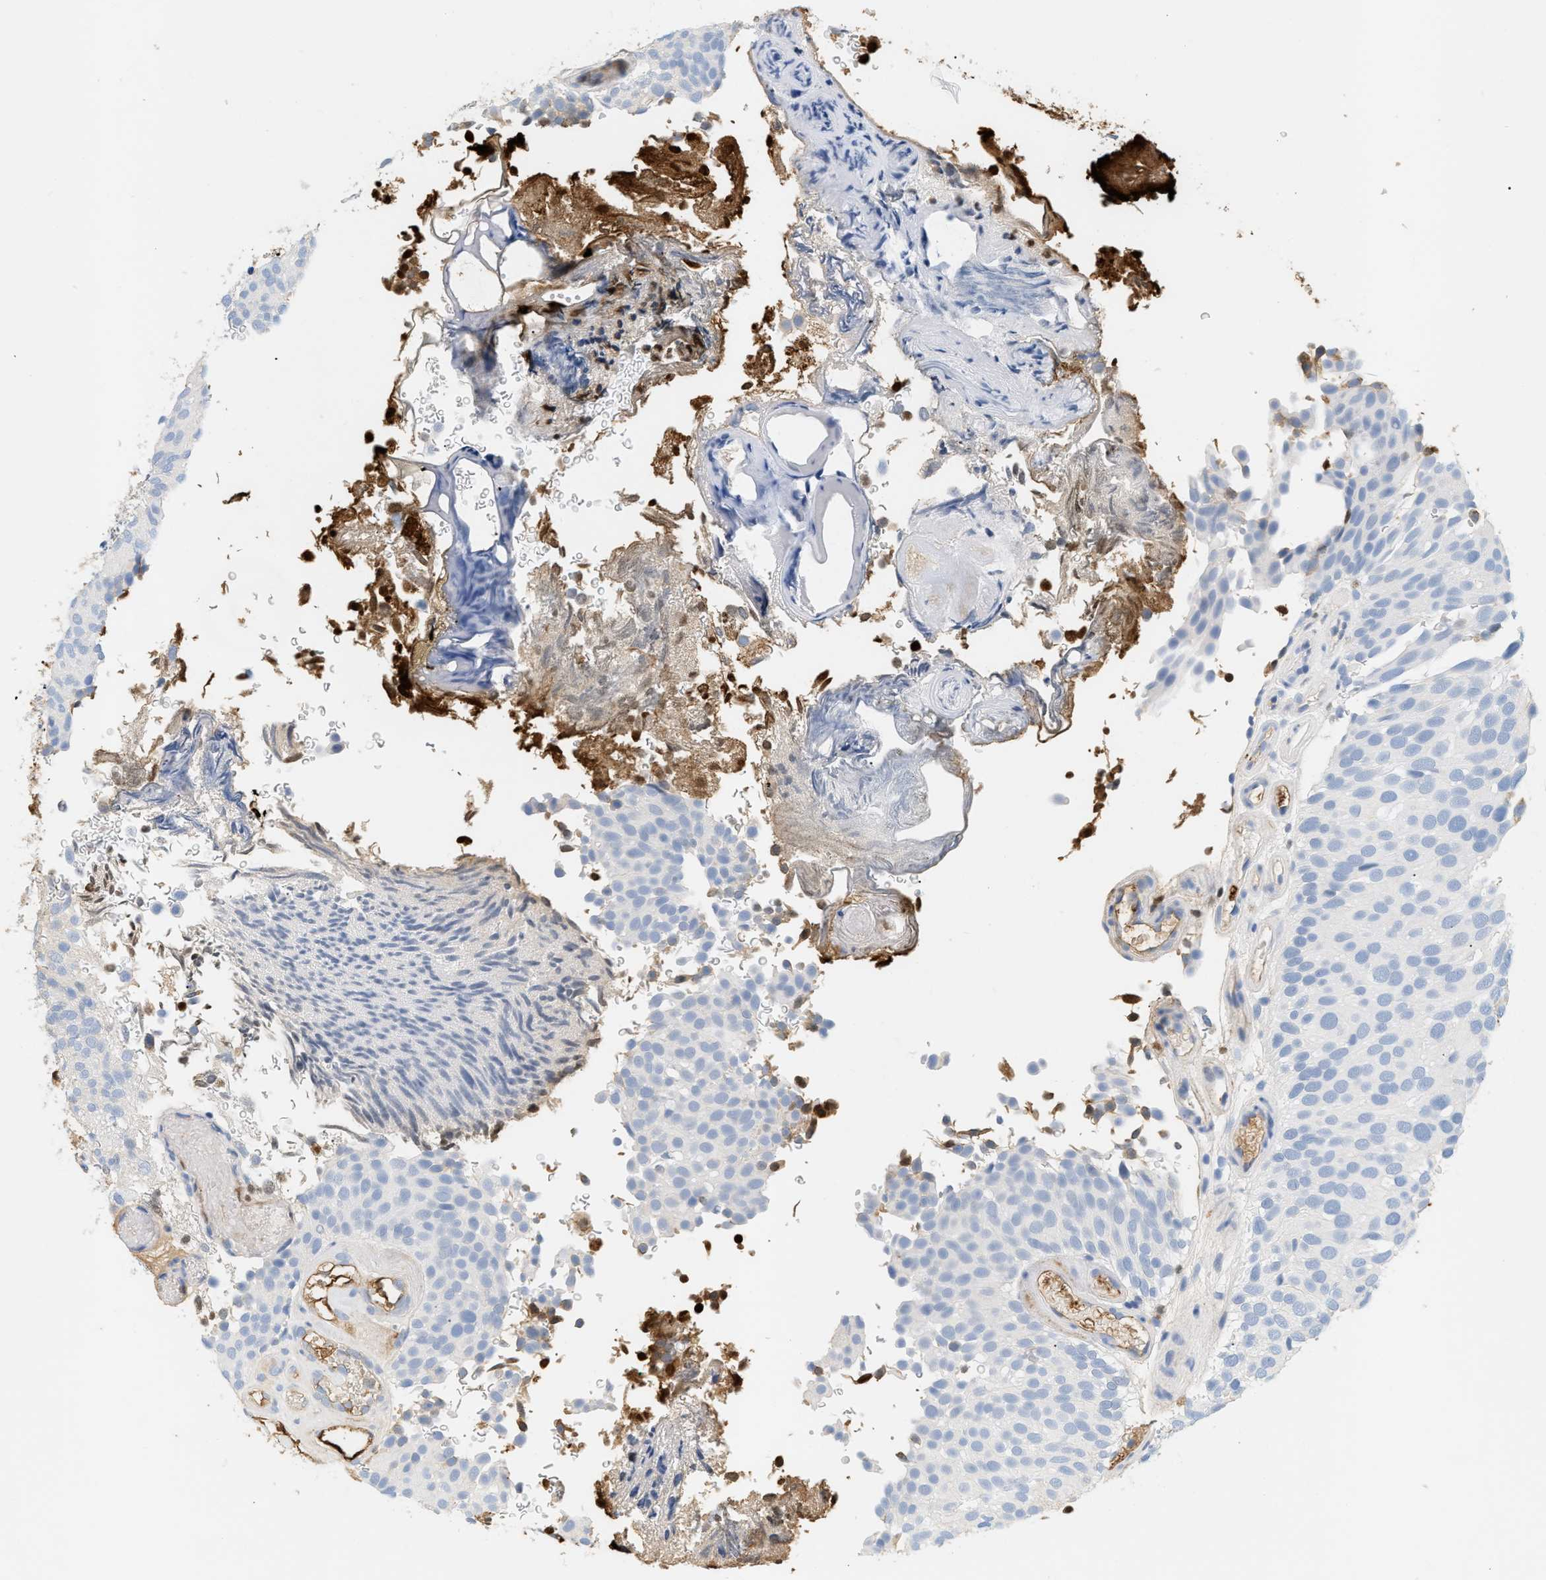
{"staining": {"intensity": "negative", "quantity": "none", "location": "none"}, "tissue": "urothelial cancer", "cell_type": "Tumor cells", "image_type": "cancer", "snomed": [{"axis": "morphology", "description": "Urothelial carcinoma, Low grade"}, {"axis": "topography", "description": "Urinary bladder"}], "caption": "There is no significant positivity in tumor cells of low-grade urothelial carcinoma. The staining is performed using DAB brown chromogen with nuclei counter-stained in using hematoxylin.", "gene": "CFH", "patient": {"sex": "male", "age": 78}}